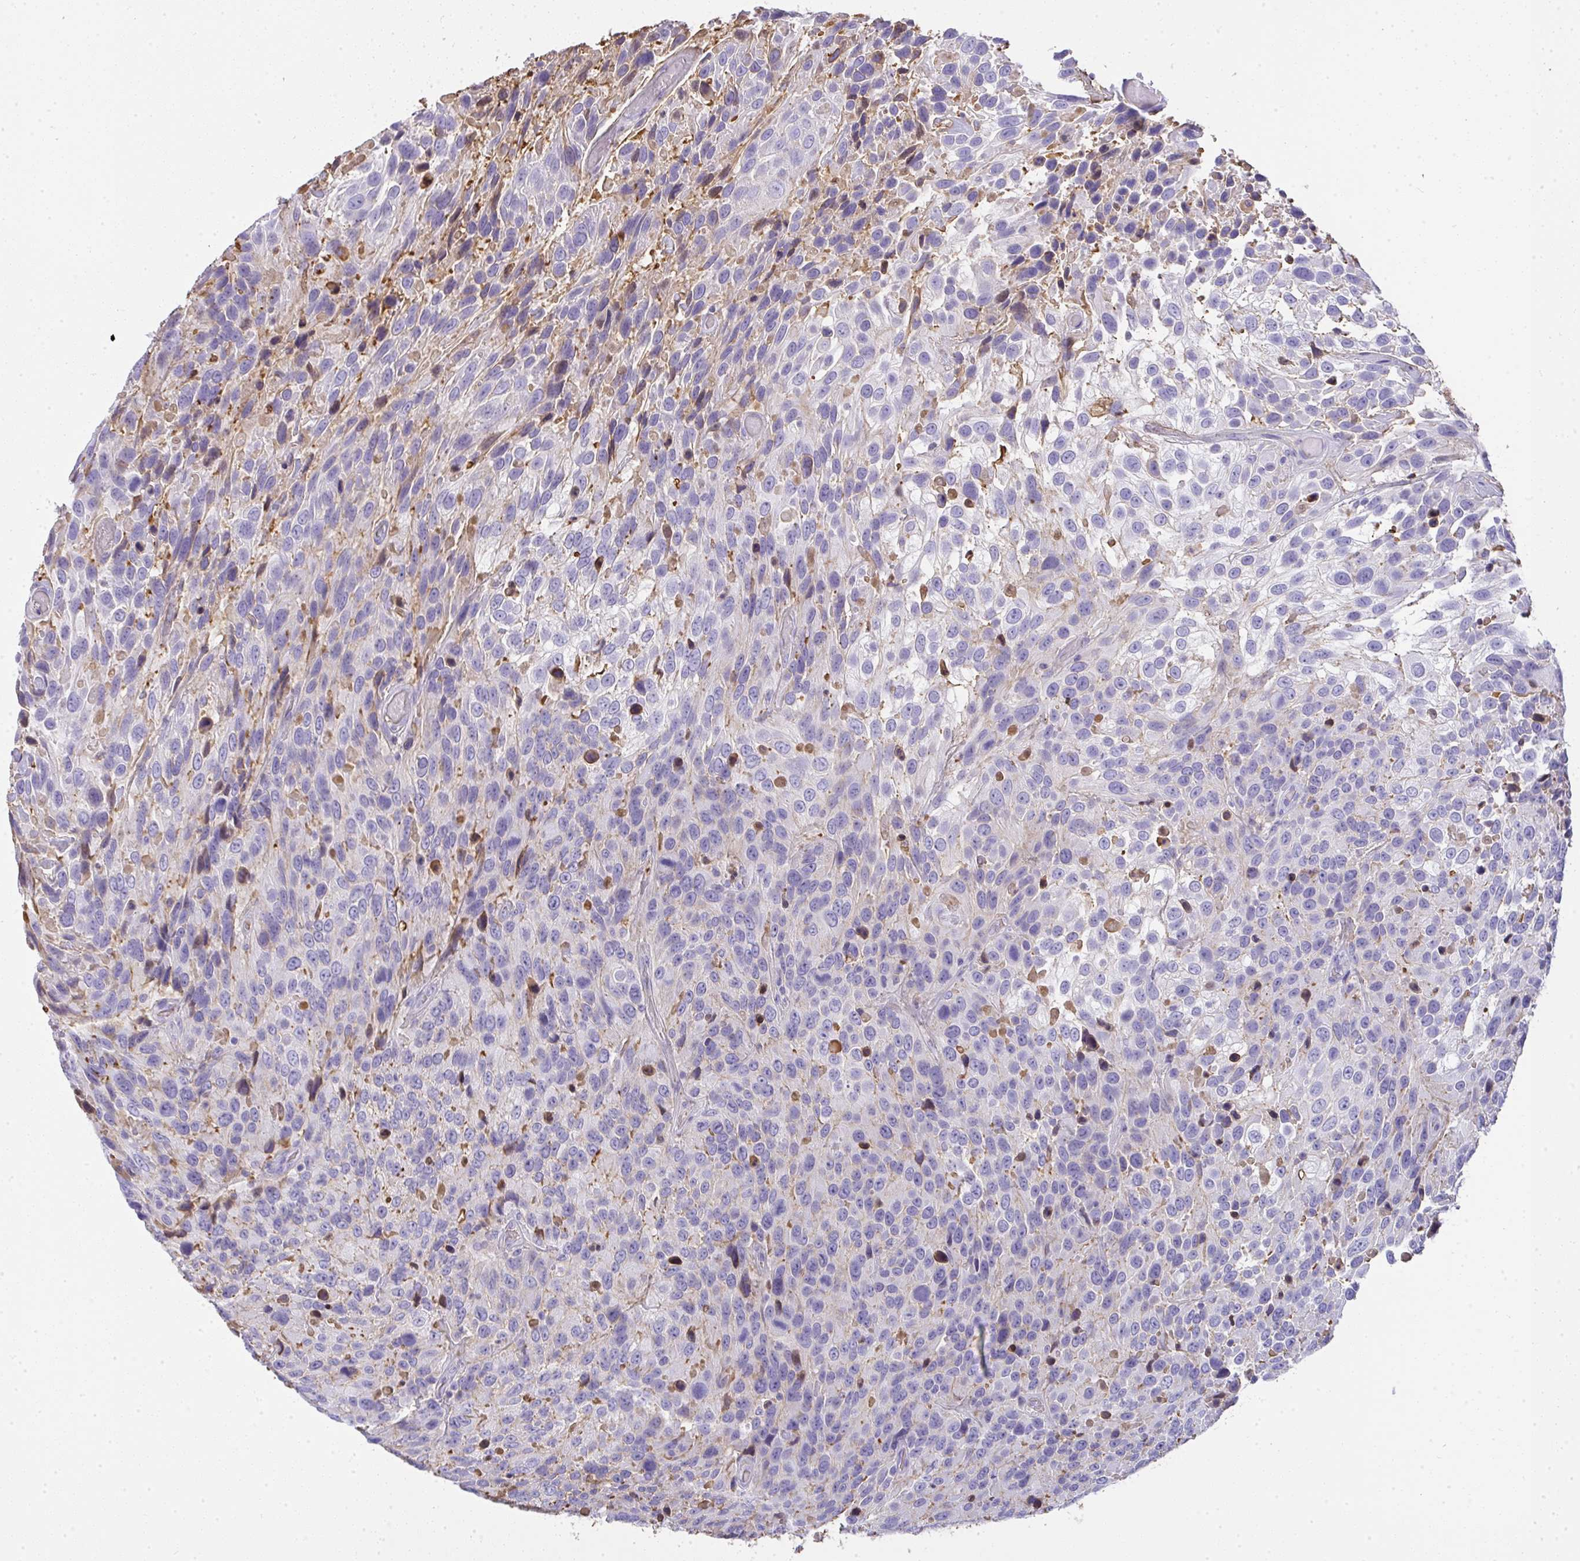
{"staining": {"intensity": "weak", "quantity": "<25%", "location": "cytoplasmic/membranous"}, "tissue": "urothelial cancer", "cell_type": "Tumor cells", "image_type": "cancer", "snomed": [{"axis": "morphology", "description": "Urothelial carcinoma, High grade"}, {"axis": "topography", "description": "Urinary bladder"}], "caption": "Histopathology image shows no protein staining in tumor cells of urothelial cancer tissue.", "gene": "SMYD5", "patient": {"sex": "female", "age": 70}}